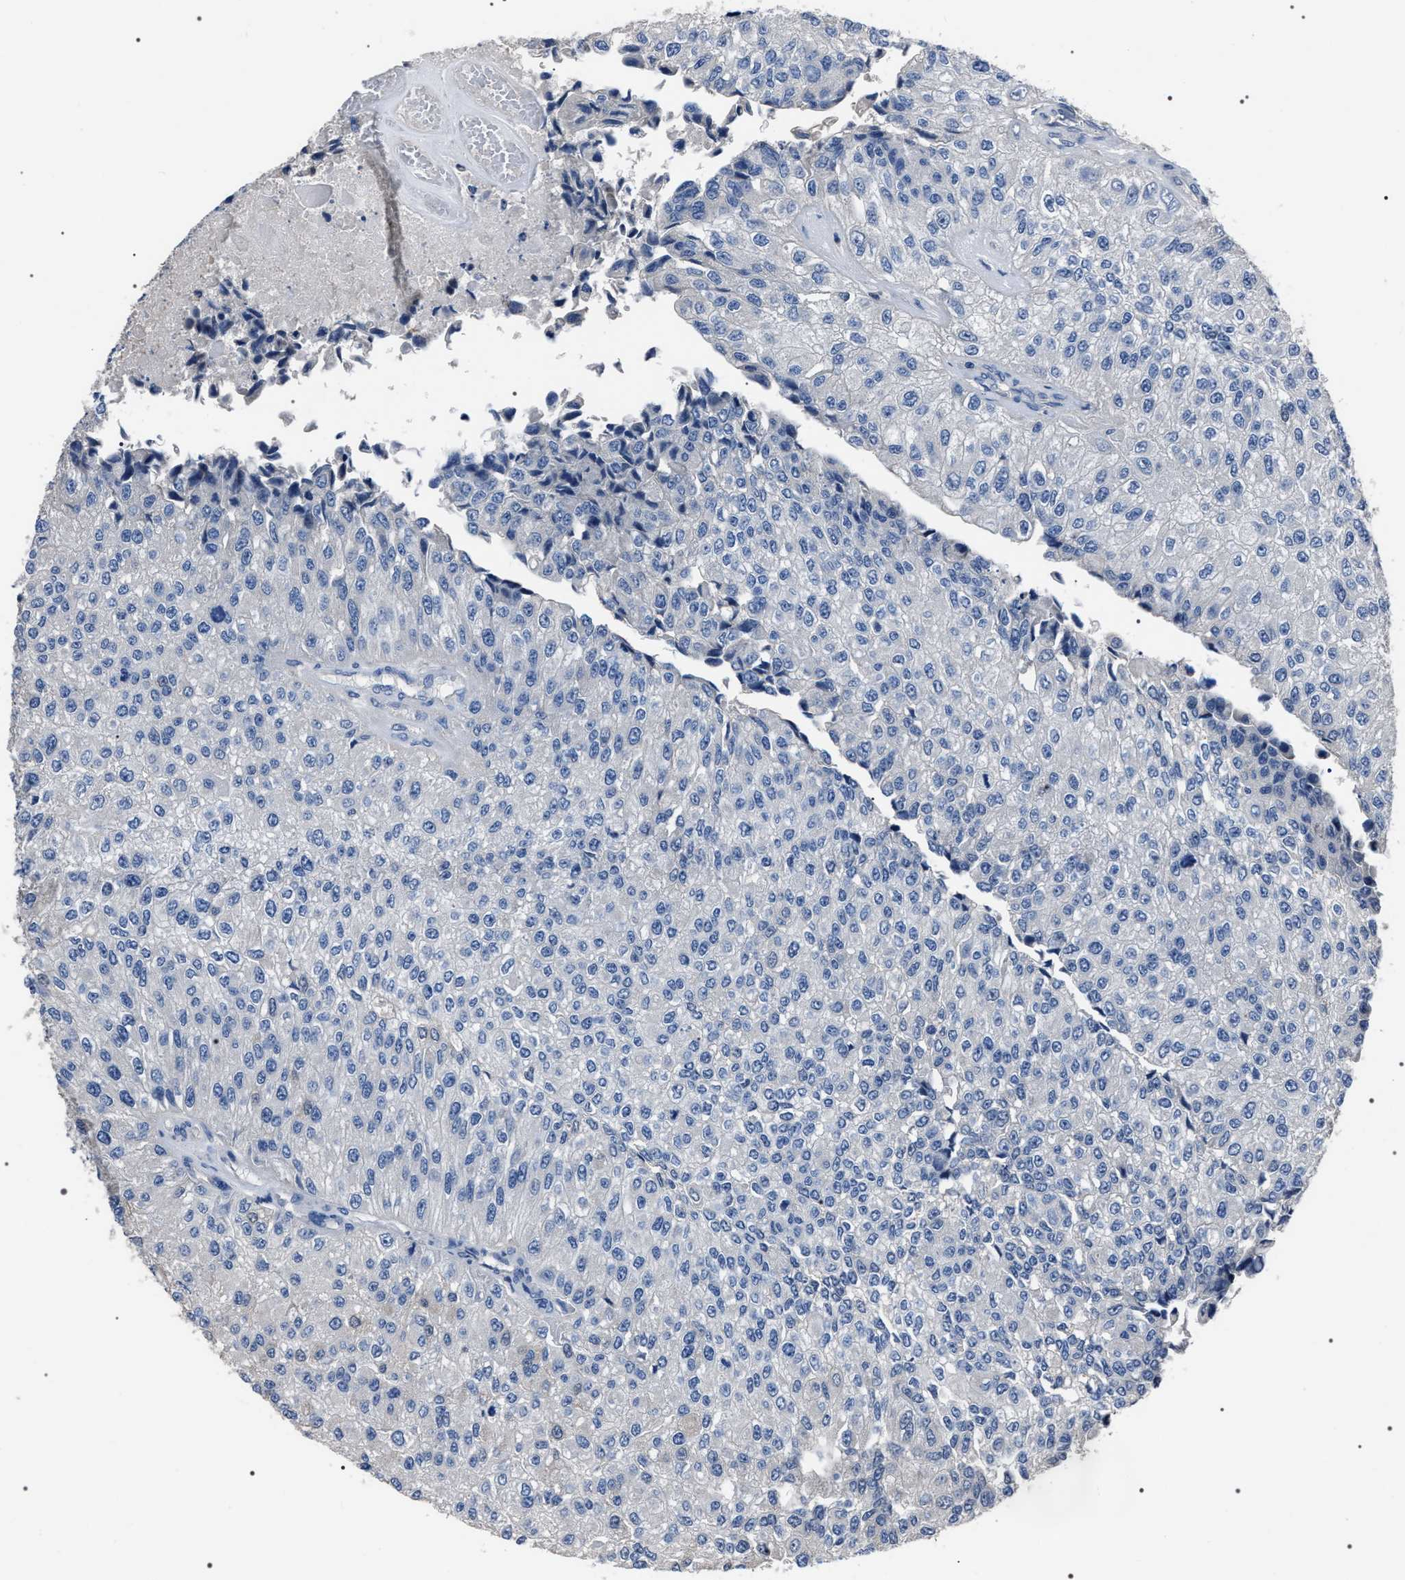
{"staining": {"intensity": "negative", "quantity": "none", "location": "none"}, "tissue": "urothelial cancer", "cell_type": "Tumor cells", "image_type": "cancer", "snomed": [{"axis": "morphology", "description": "Urothelial carcinoma, High grade"}, {"axis": "topography", "description": "Kidney"}, {"axis": "topography", "description": "Urinary bladder"}], "caption": "A high-resolution micrograph shows immunohistochemistry (IHC) staining of urothelial cancer, which displays no significant expression in tumor cells.", "gene": "TRIM54", "patient": {"sex": "male", "age": 77}}